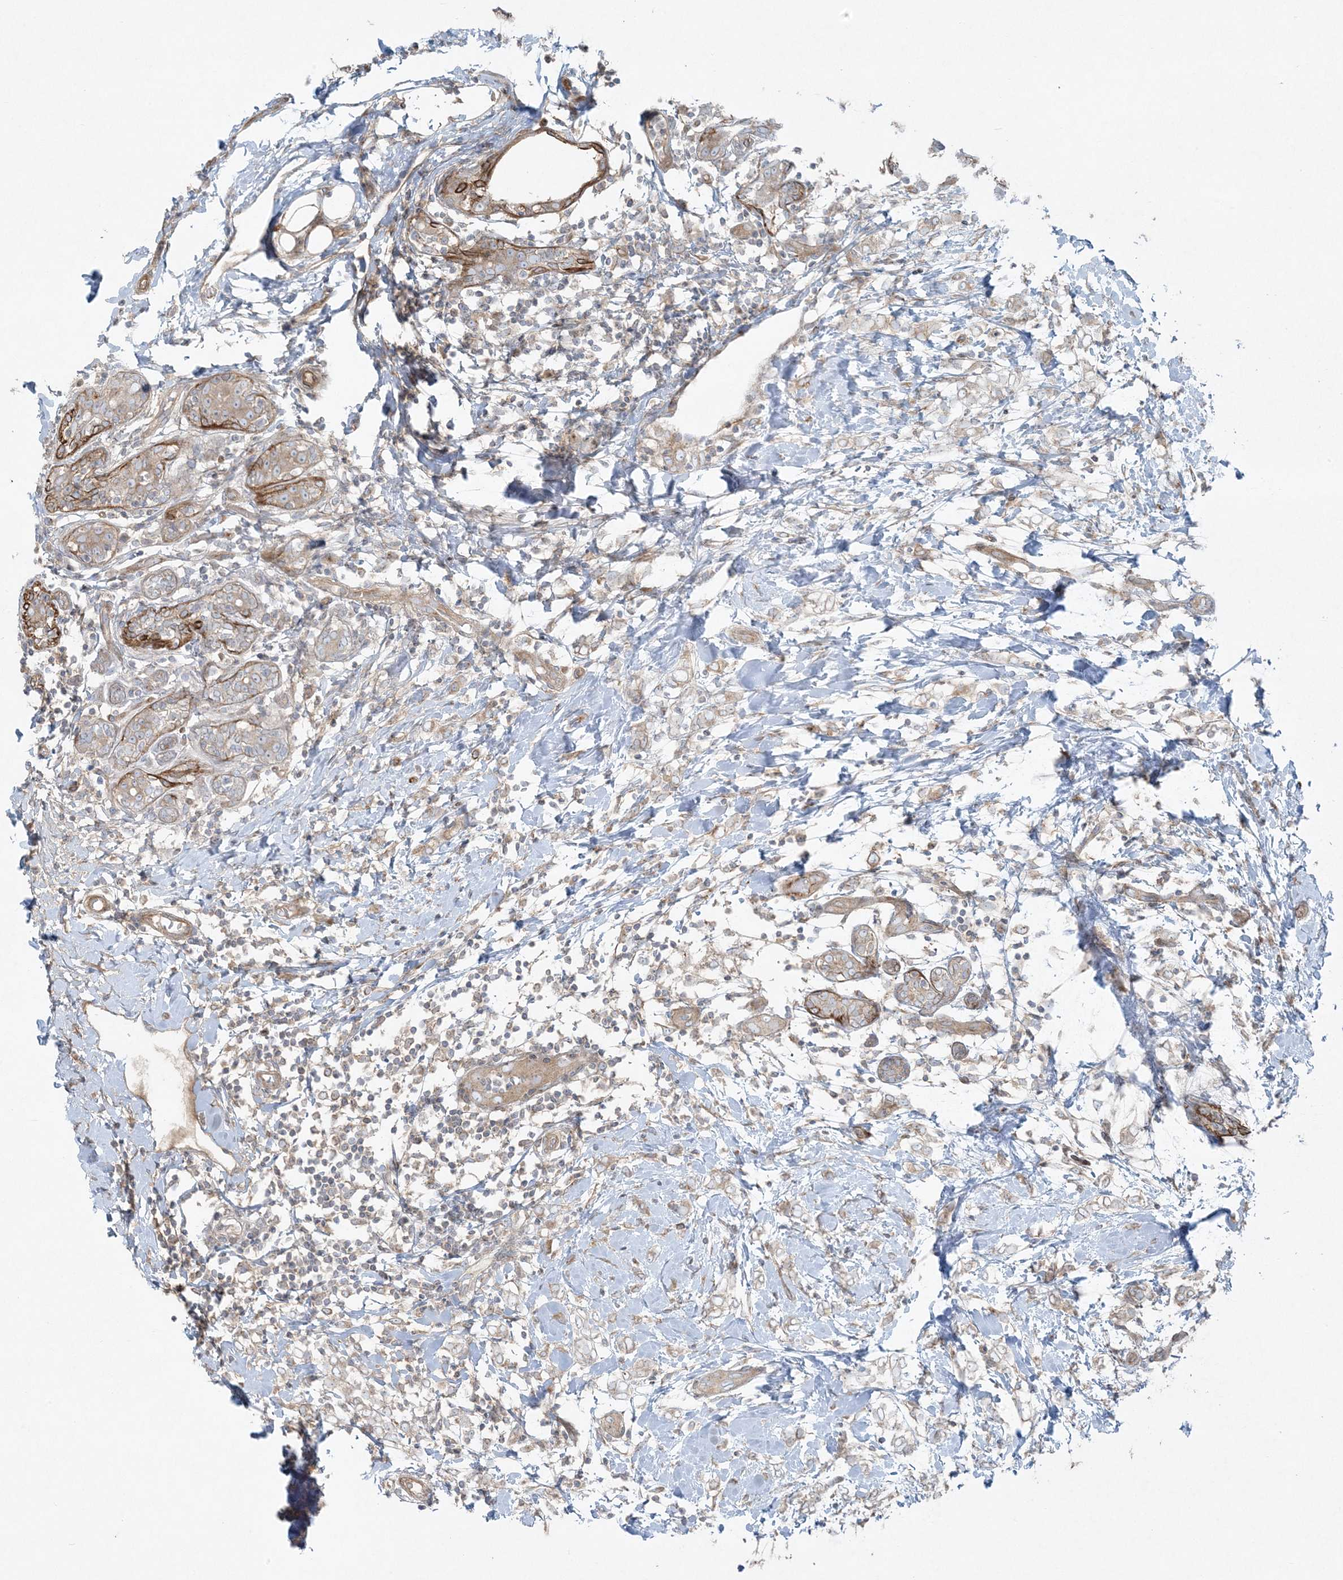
{"staining": {"intensity": "moderate", "quantity": ">75%", "location": "cytoplasmic/membranous"}, "tissue": "breast cancer", "cell_type": "Tumor cells", "image_type": "cancer", "snomed": [{"axis": "morphology", "description": "Normal tissue, NOS"}, {"axis": "morphology", "description": "Lobular carcinoma"}, {"axis": "topography", "description": "Breast"}], "caption": "The immunohistochemical stain shows moderate cytoplasmic/membranous staining in tumor cells of breast cancer tissue.", "gene": "PIK3R4", "patient": {"sex": "female", "age": 47}}